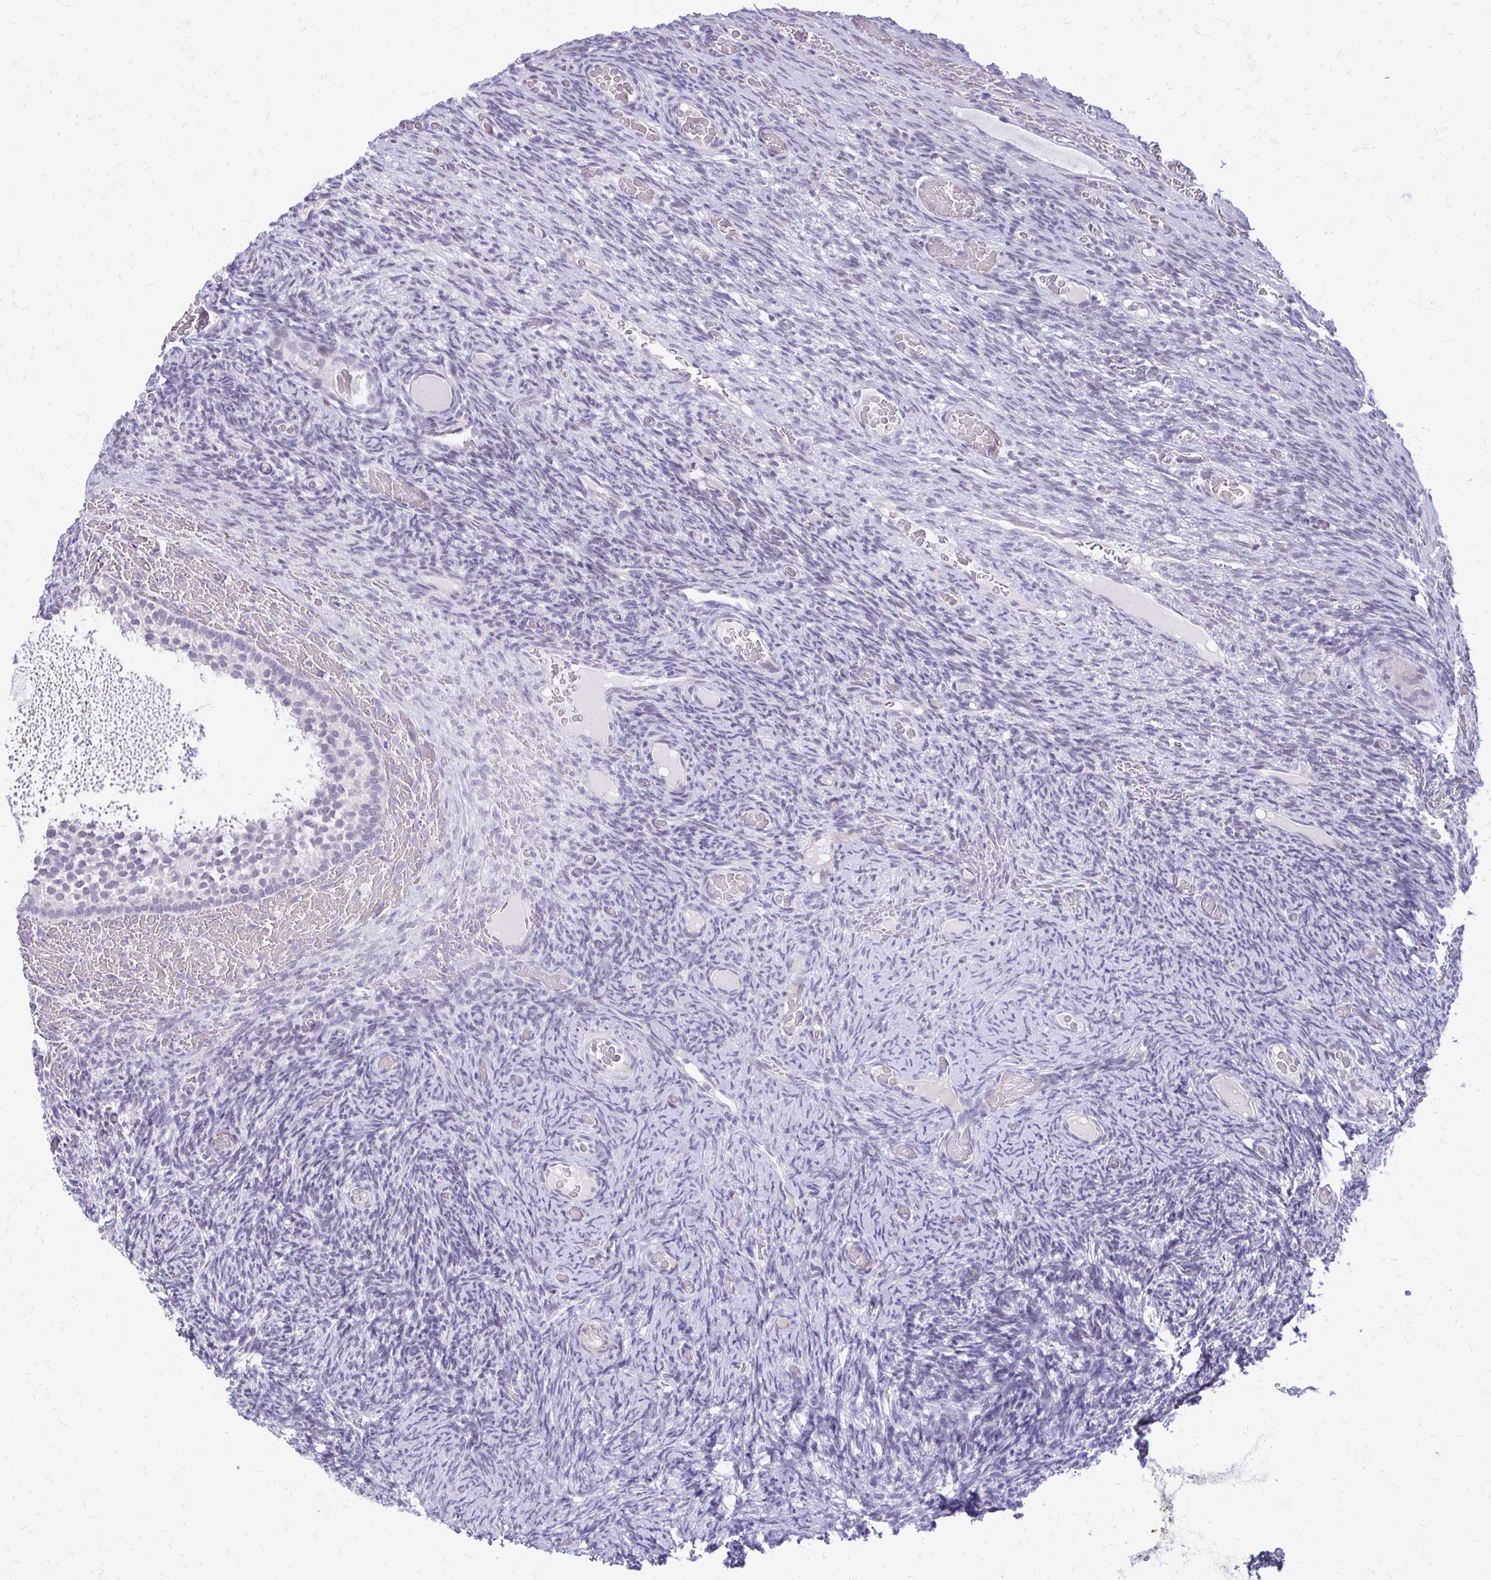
{"staining": {"intensity": "negative", "quantity": "none", "location": "none"}, "tissue": "ovary", "cell_type": "Ovarian stroma cells", "image_type": "normal", "snomed": [{"axis": "morphology", "description": "Normal tissue, NOS"}, {"axis": "topography", "description": "Ovary"}], "caption": "Immunohistochemistry of unremarkable ovary reveals no expression in ovarian stroma cells.", "gene": "EPYC", "patient": {"sex": "female", "age": 34}}